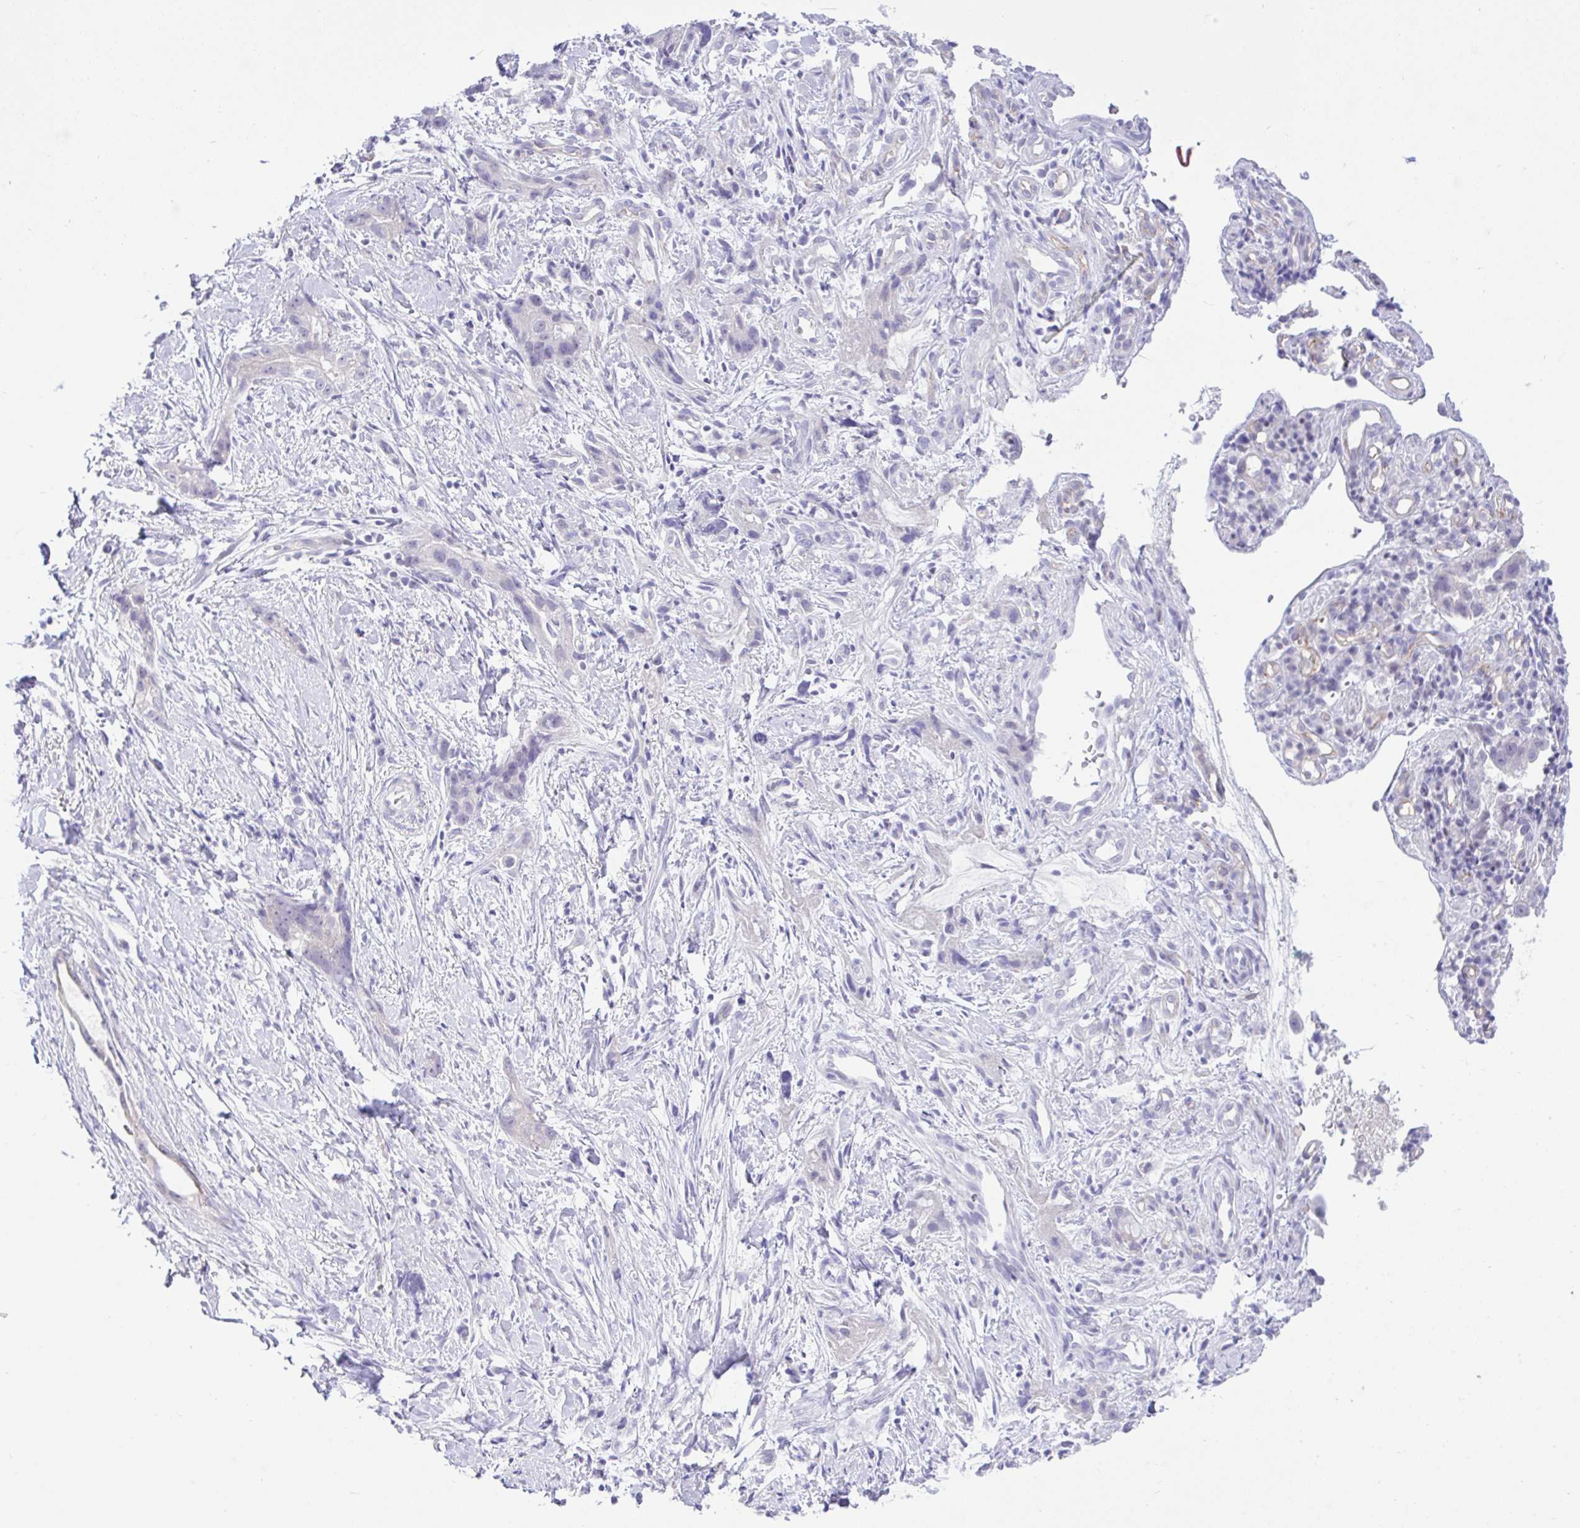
{"staining": {"intensity": "negative", "quantity": "none", "location": "none"}, "tissue": "stomach cancer", "cell_type": "Tumor cells", "image_type": "cancer", "snomed": [{"axis": "morphology", "description": "Adenocarcinoma, NOS"}, {"axis": "topography", "description": "Stomach"}], "caption": "IHC of stomach cancer (adenocarcinoma) shows no expression in tumor cells. (DAB IHC with hematoxylin counter stain).", "gene": "ZNF101", "patient": {"sex": "male", "age": 55}}